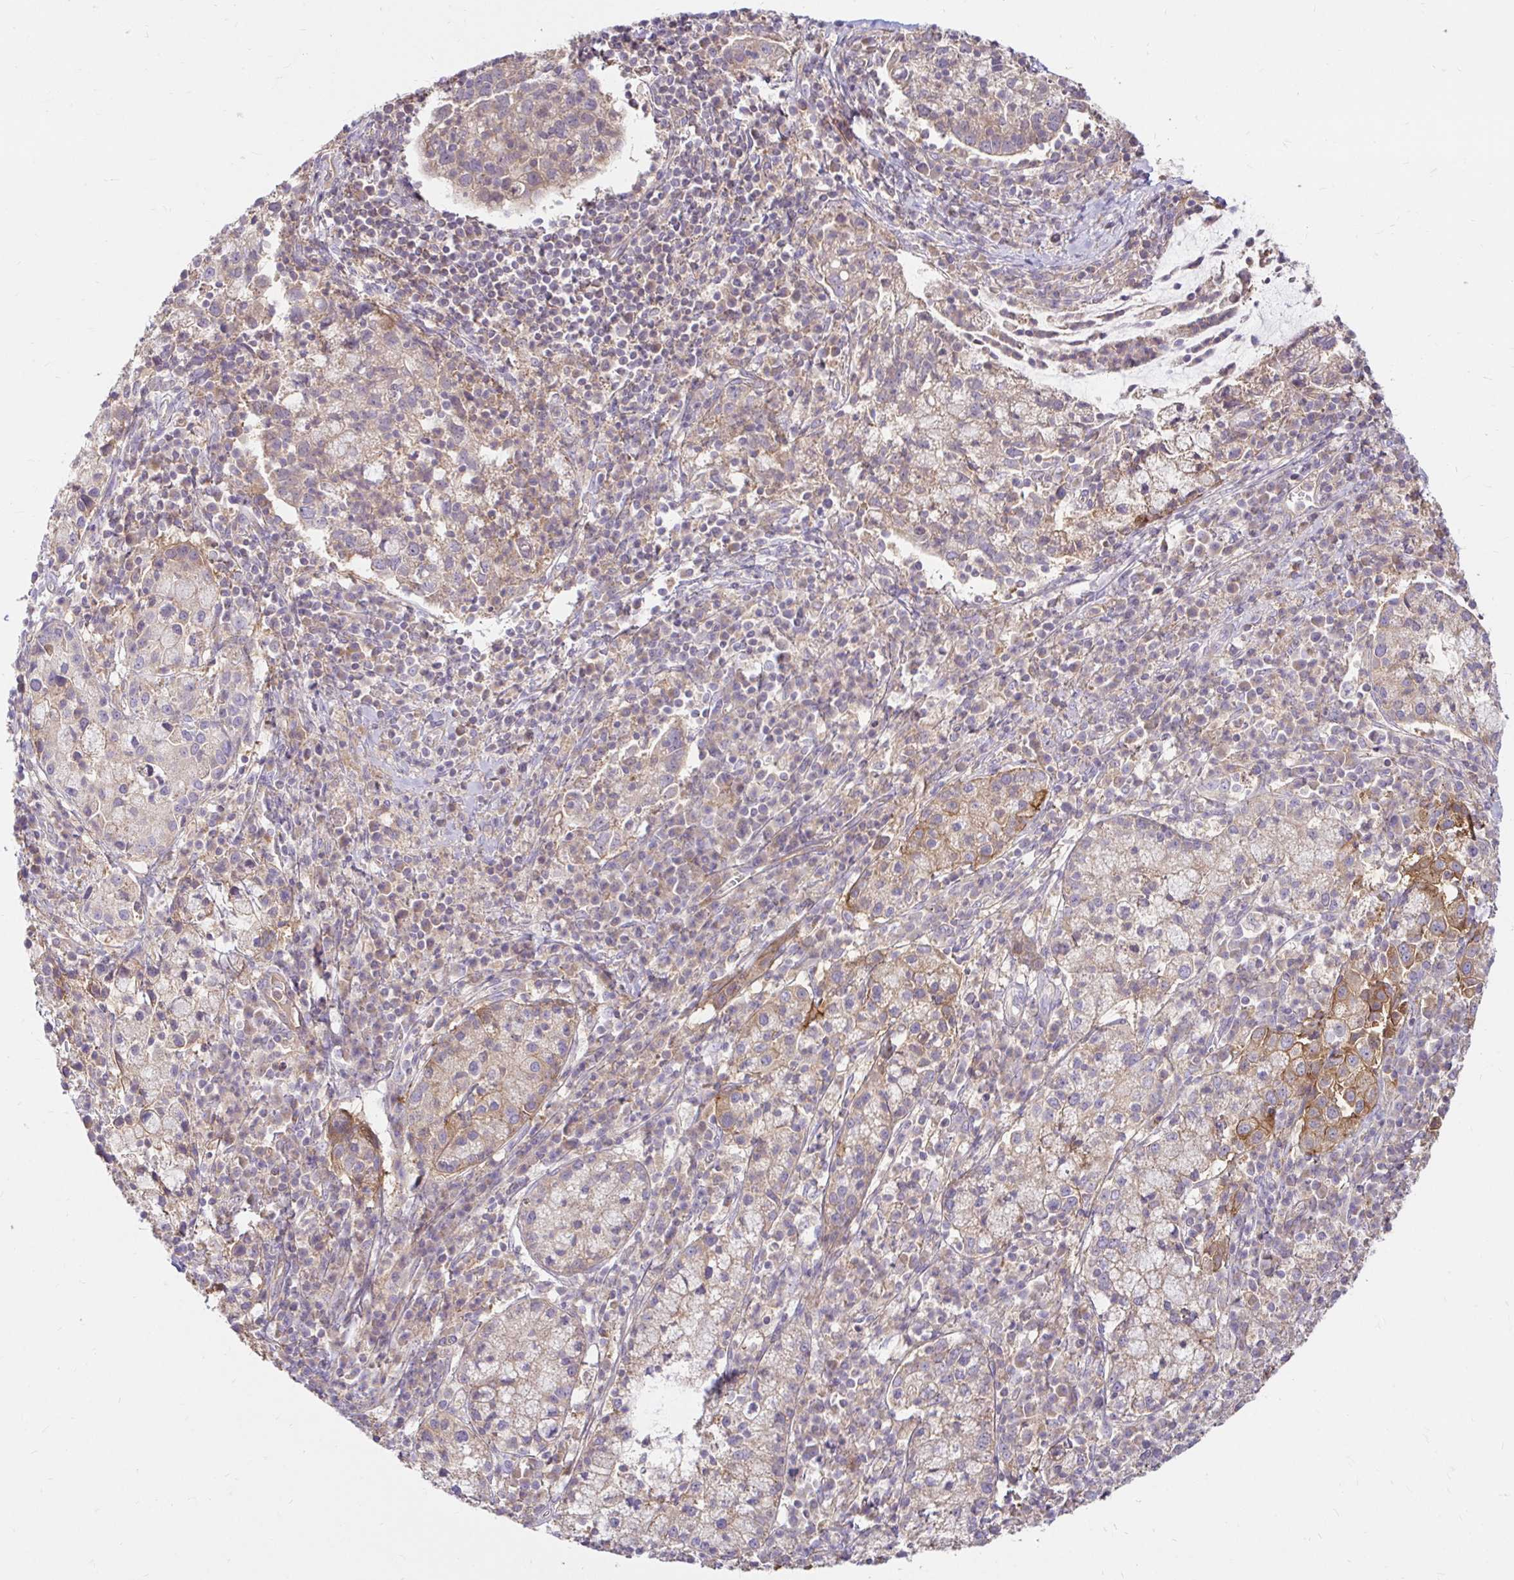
{"staining": {"intensity": "weak", "quantity": "25%-75%", "location": "cytoplasmic/membranous"}, "tissue": "cervical cancer", "cell_type": "Tumor cells", "image_type": "cancer", "snomed": [{"axis": "morphology", "description": "Normal tissue, NOS"}, {"axis": "morphology", "description": "Adenocarcinoma, NOS"}, {"axis": "topography", "description": "Cervix"}], "caption": "There is low levels of weak cytoplasmic/membranous expression in tumor cells of cervical cancer, as demonstrated by immunohistochemical staining (brown color).", "gene": "ITGA2", "patient": {"sex": "female", "age": 44}}